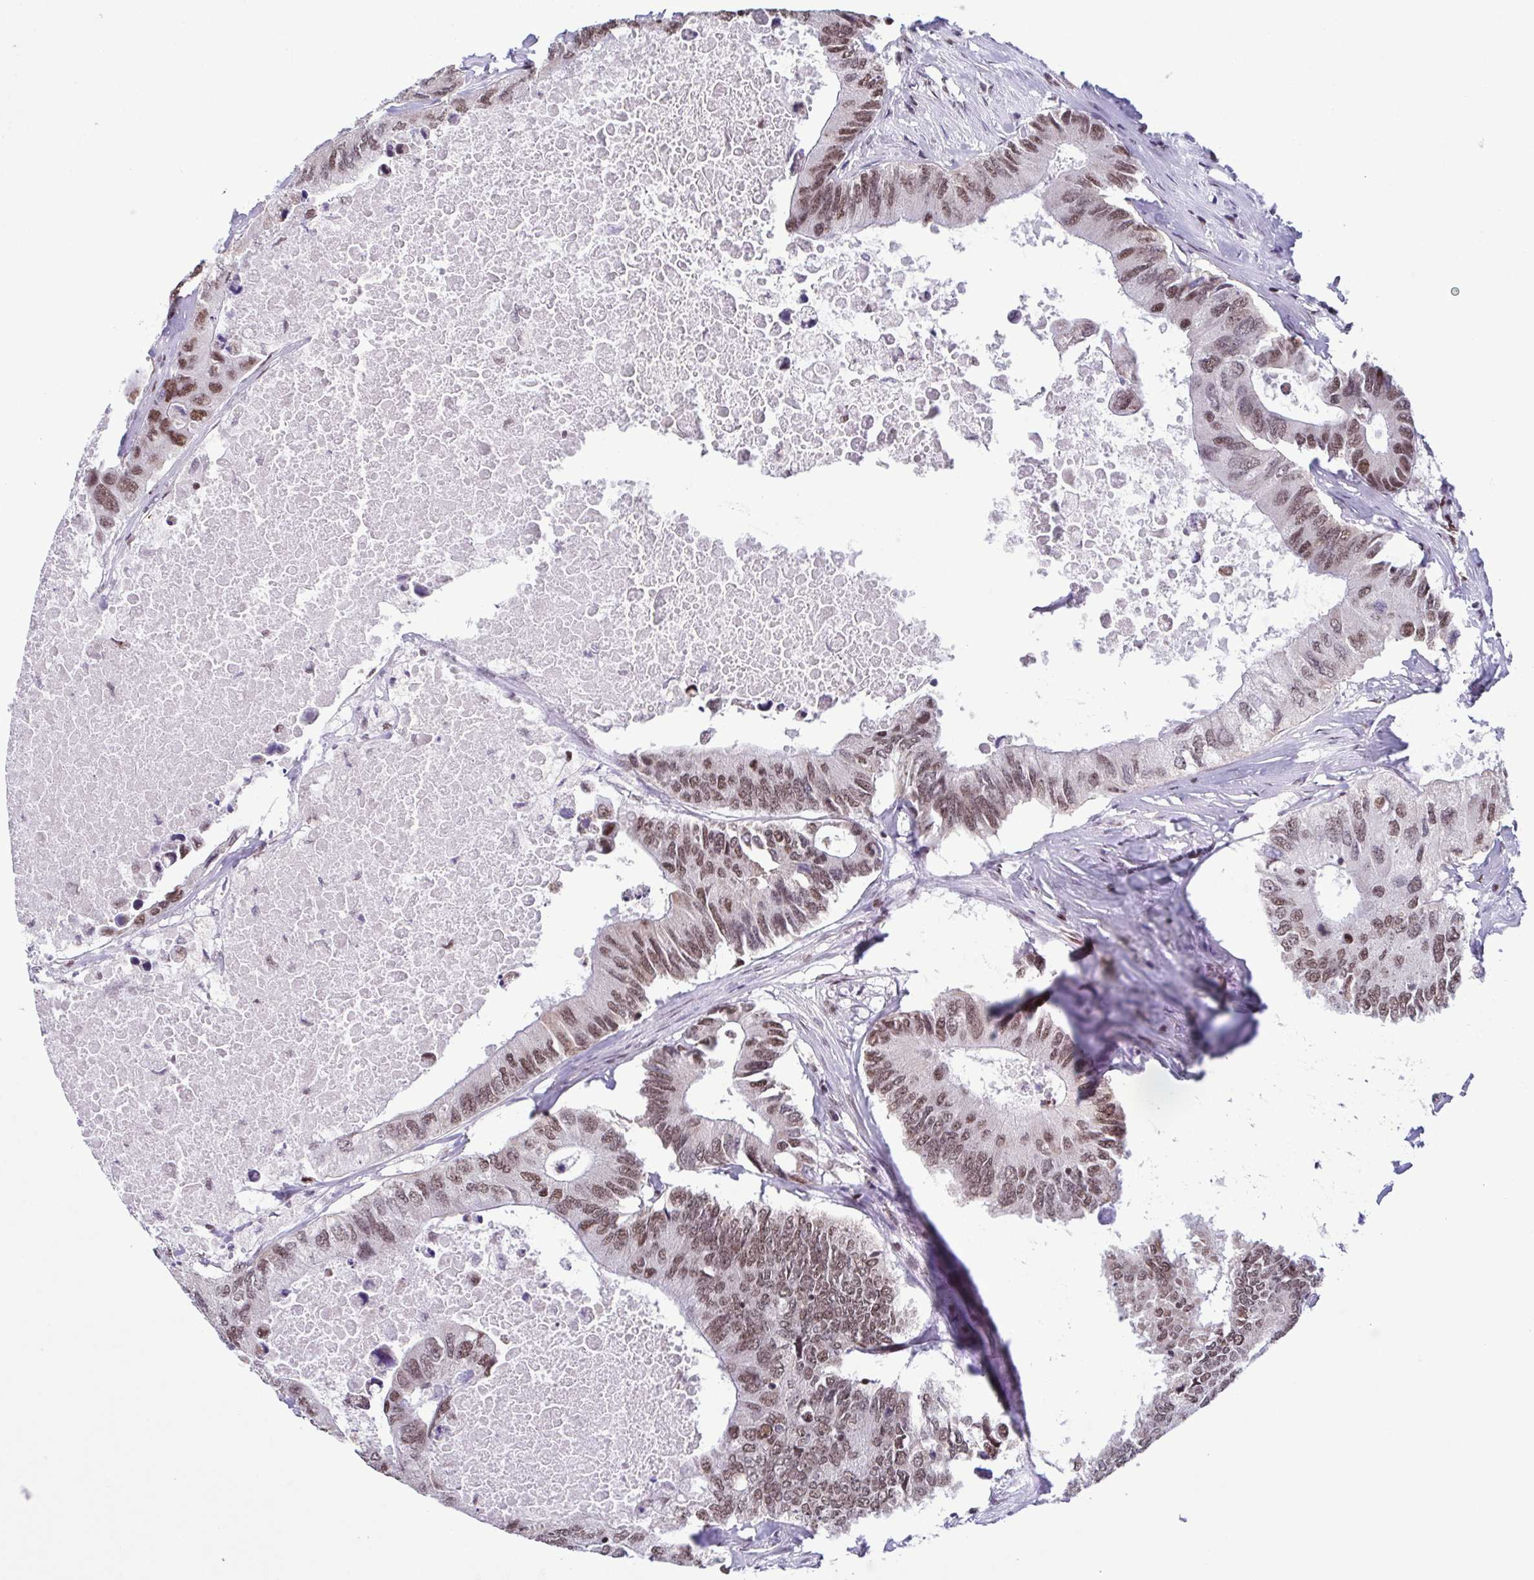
{"staining": {"intensity": "moderate", "quantity": ">75%", "location": "nuclear"}, "tissue": "colorectal cancer", "cell_type": "Tumor cells", "image_type": "cancer", "snomed": [{"axis": "morphology", "description": "Adenocarcinoma, NOS"}, {"axis": "topography", "description": "Colon"}], "caption": "This image reveals immunohistochemistry (IHC) staining of colorectal cancer, with medium moderate nuclear expression in about >75% of tumor cells.", "gene": "TIMM21", "patient": {"sex": "male", "age": 71}}